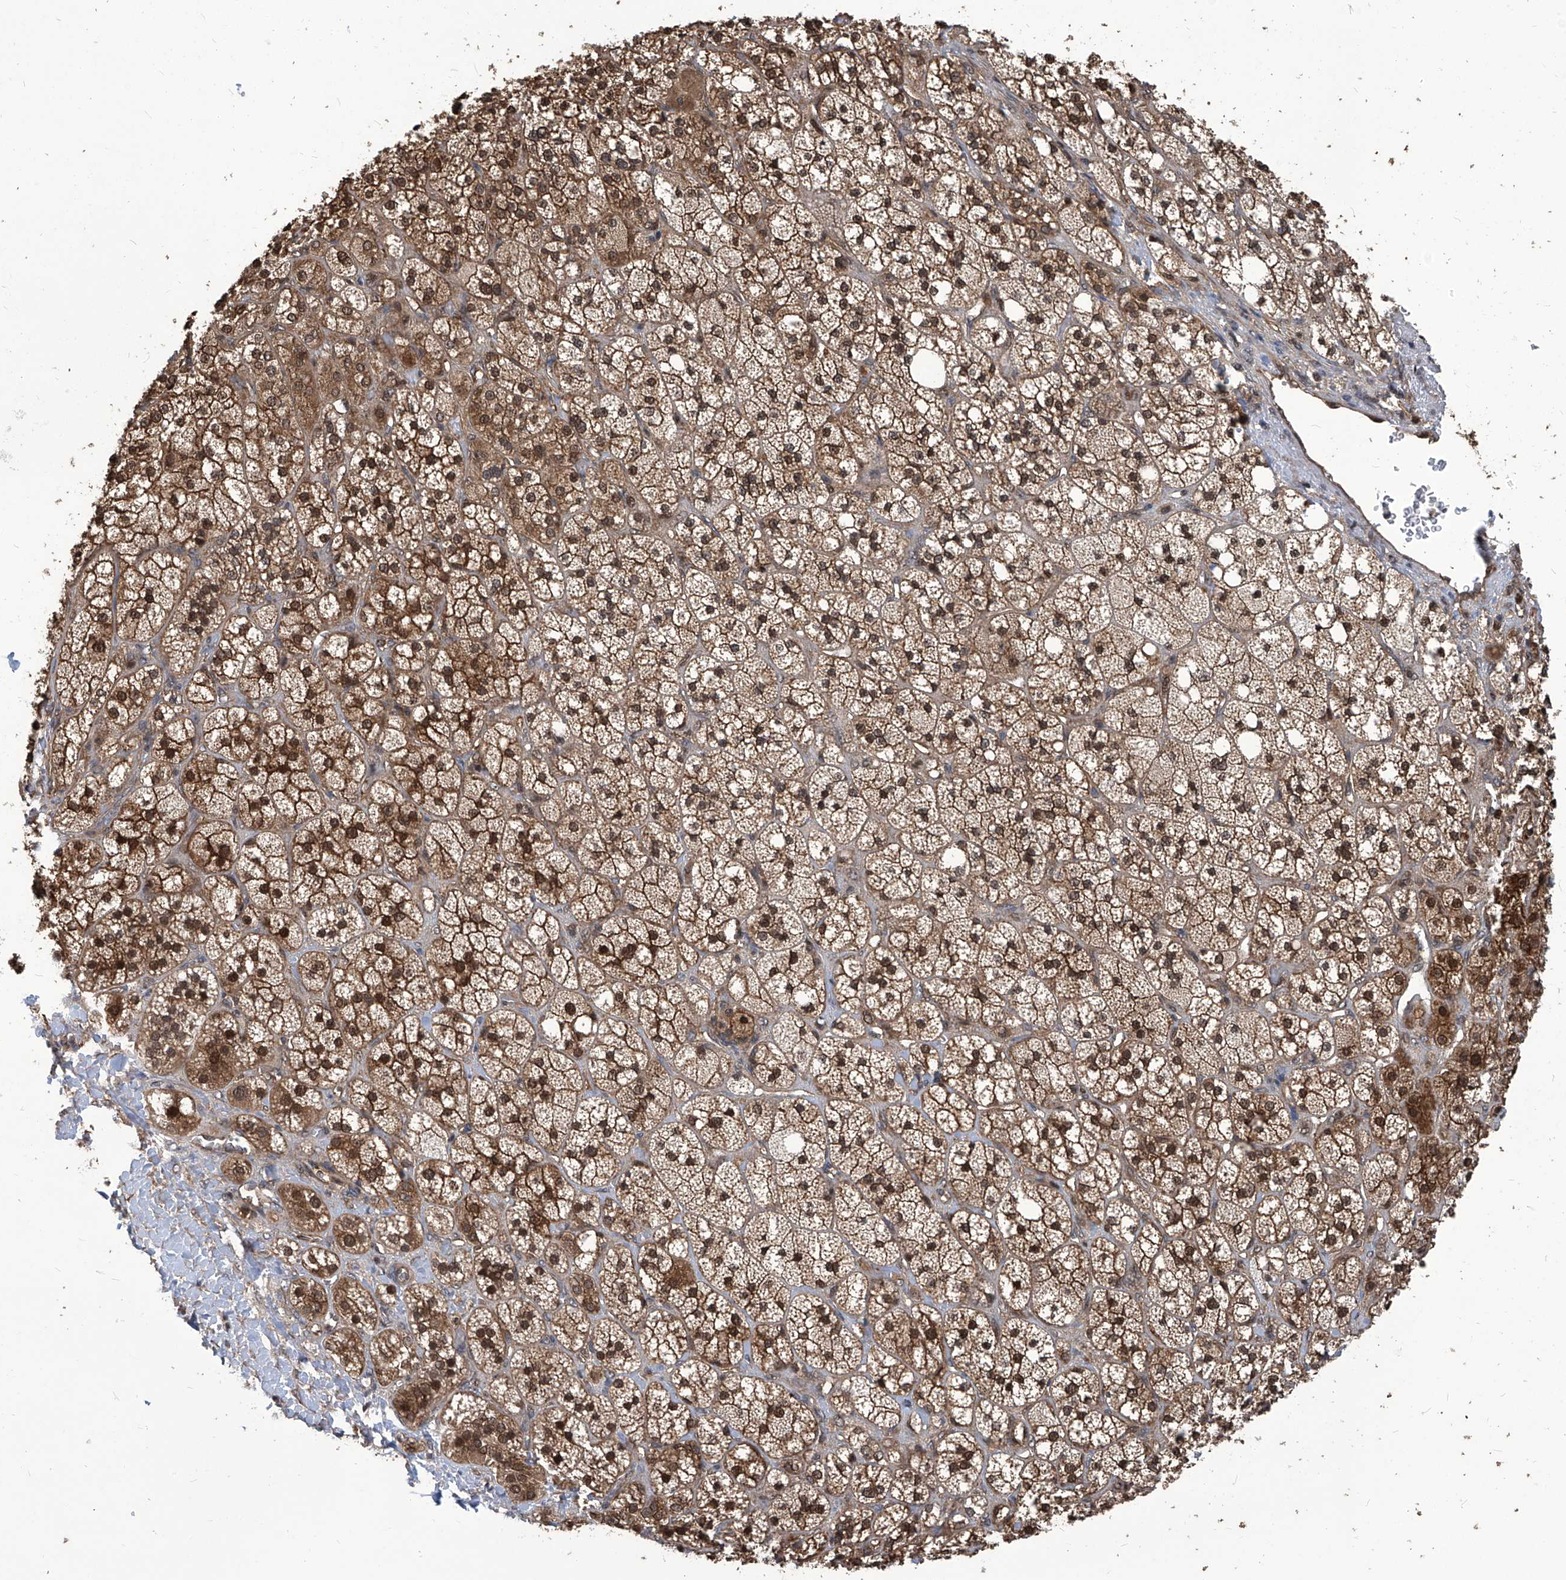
{"staining": {"intensity": "strong", "quantity": ">75%", "location": "cytoplasmic/membranous,nuclear"}, "tissue": "adrenal gland", "cell_type": "Glandular cells", "image_type": "normal", "snomed": [{"axis": "morphology", "description": "Normal tissue, NOS"}, {"axis": "topography", "description": "Adrenal gland"}], "caption": "Immunohistochemical staining of unremarkable adrenal gland displays strong cytoplasmic/membranous,nuclear protein expression in about >75% of glandular cells. Nuclei are stained in blue.", "gene": "PSMB1", "patient": {"sex": "male", "age": 61}}